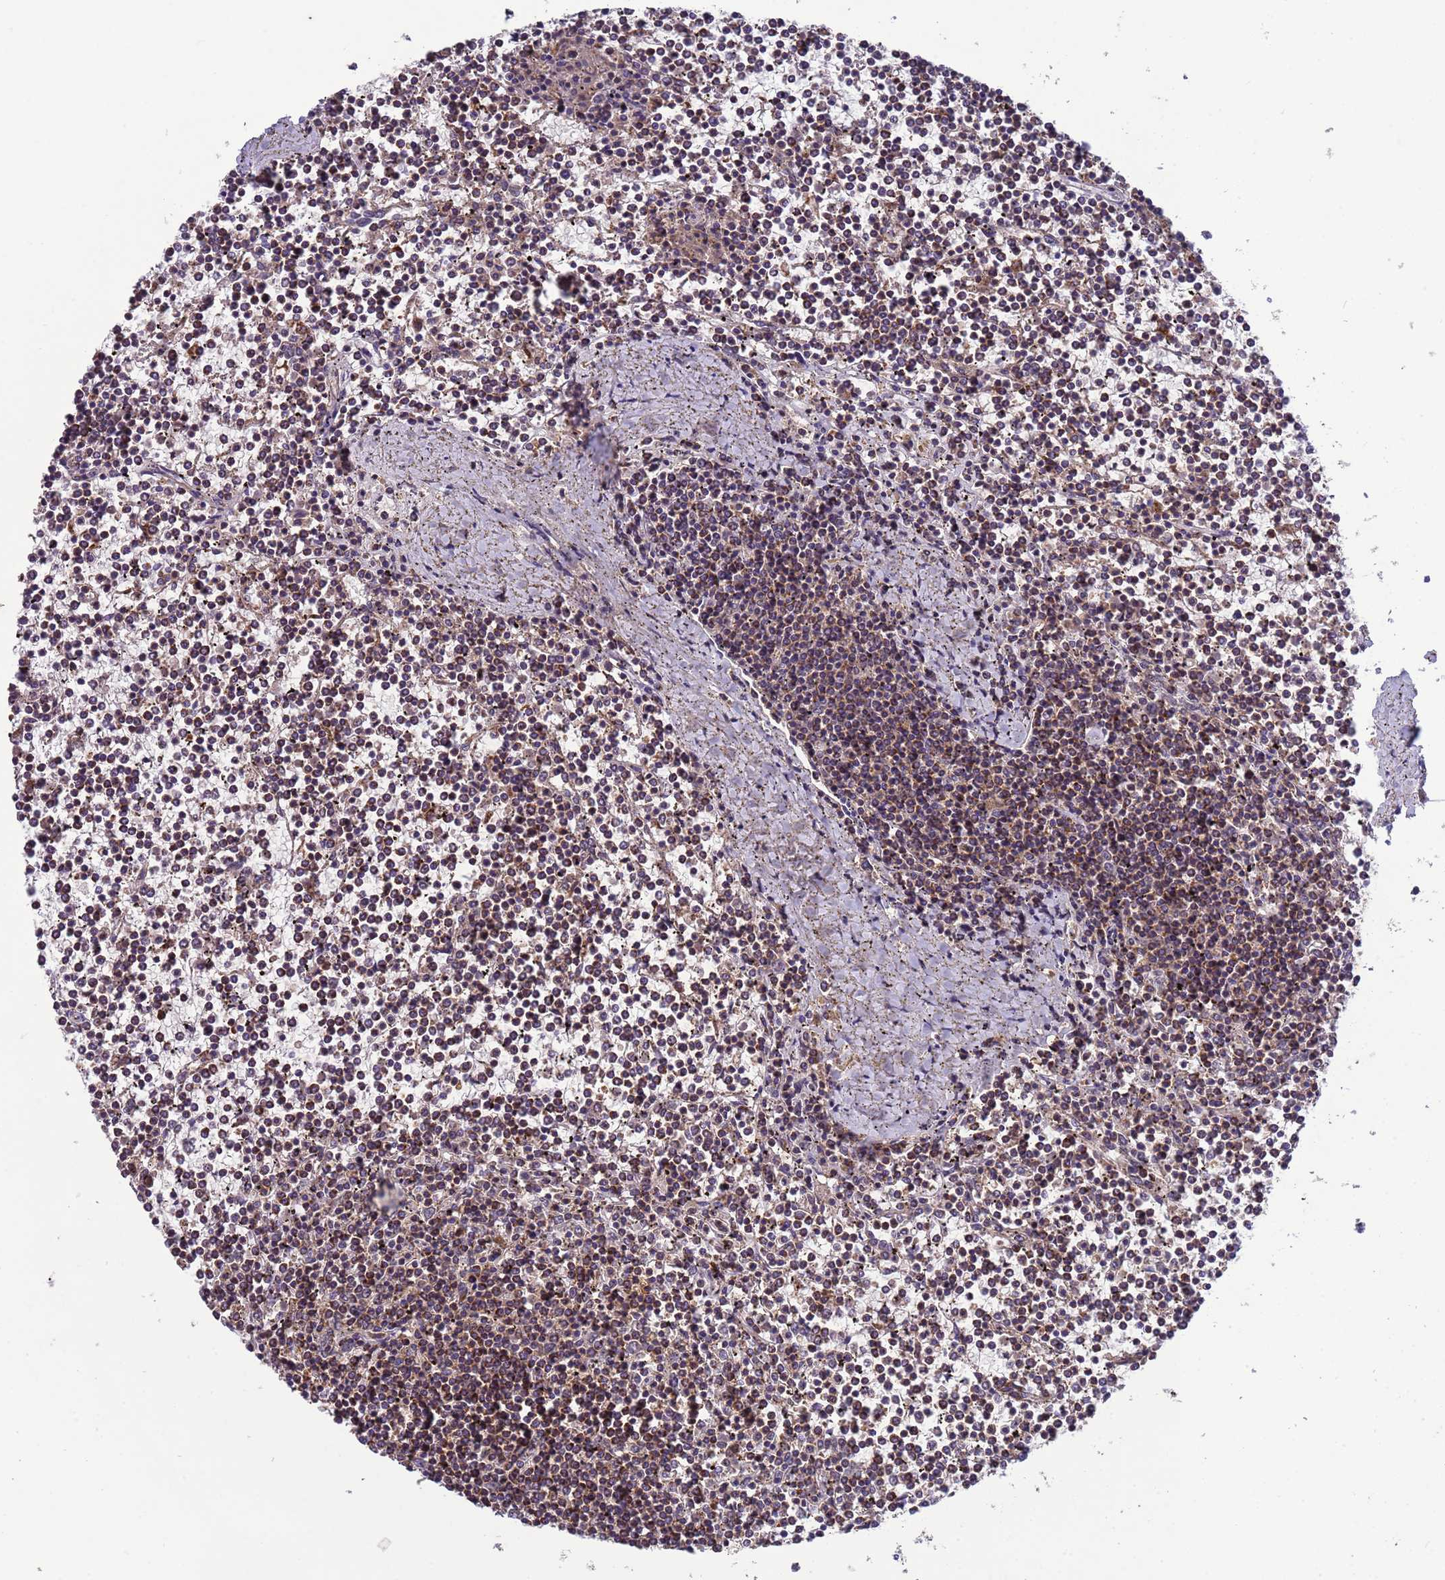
{"staining": {"intensity": "moderate", "quantity": ">75%", "location": "cytoplasmic/membranous"}, "tissue": "lymphoma", "cell_type": "Tumor cells", "image_type": "cancer", "snomed": [{"axis": "morphology", "description": "Malignant lymphoma, non-Hodgkin's type, Low grade"}, {"axis": "topography", "description": "Spleen"}], "caption": "High-magnification brightfield microscopy of lymphoma stained with DAB (3,3'-diaminobenzidine) (brown) and counterstained with hematoxylin (blue). tumor cells exhibit moderate cytoplasmic/membranous positivity is seen in about>75% of cells.", "gene": "ACAD8", "patient": {"sex": "female", "age": 19}}